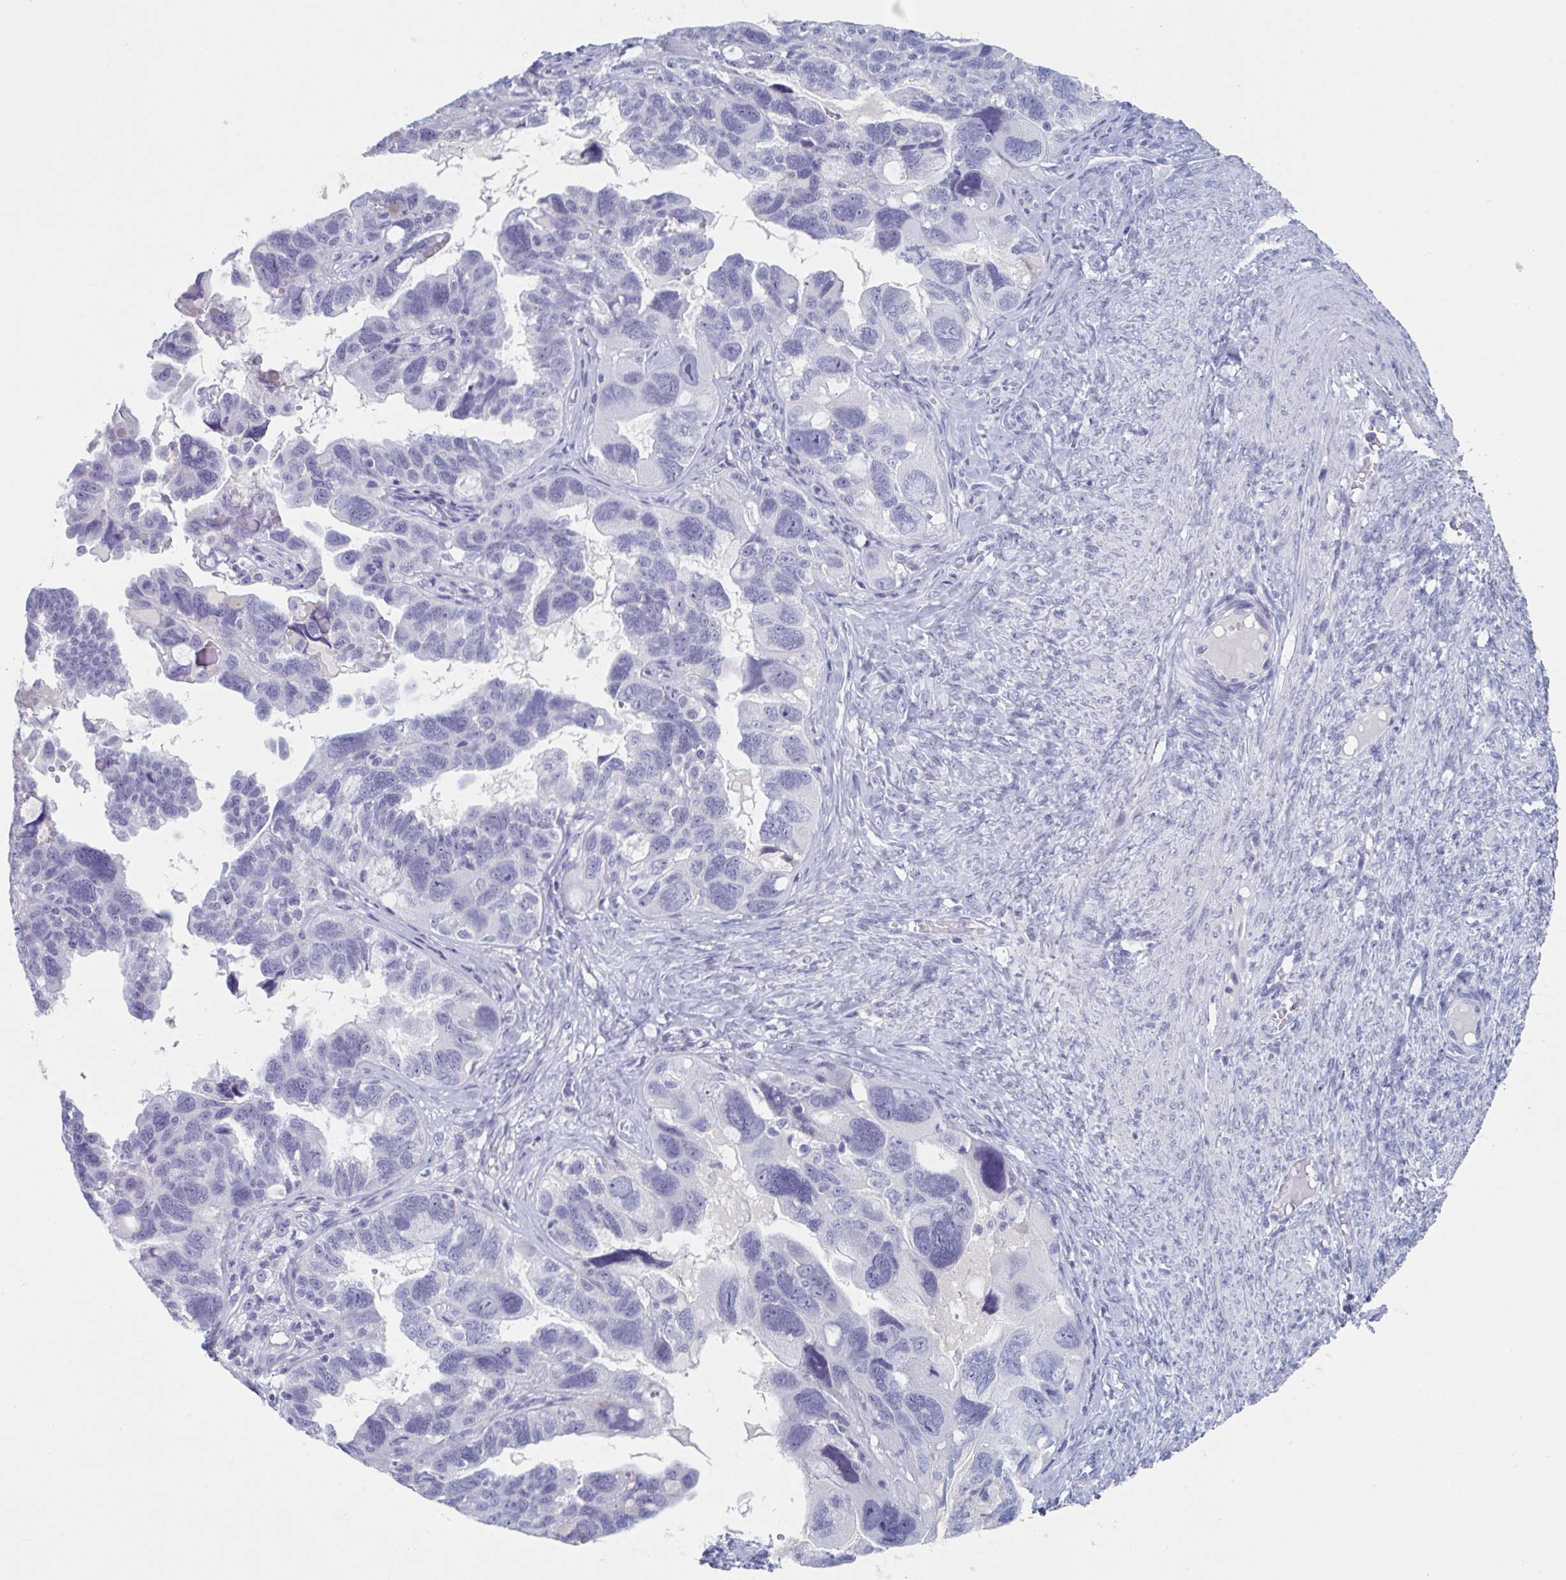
{"staining": {"intensity": "negative", "quantity": "none", "location": "none"}, "tissue": "ovarian cancer", "cell_type": "Tumor cells", "image_type": "cancer", "snomed": [{"axis": "morphology", "description": "Cystadenocarcinoma, serous, NOS"}, {"axis": "topography", "description": "Ovary"}], "caption": "There is no significant positivity in tumor cells of serous cystadenocarcinoma (ovarian).", "gene": "NDUFC2", "patient": {"sex": "female", "age": 60}}